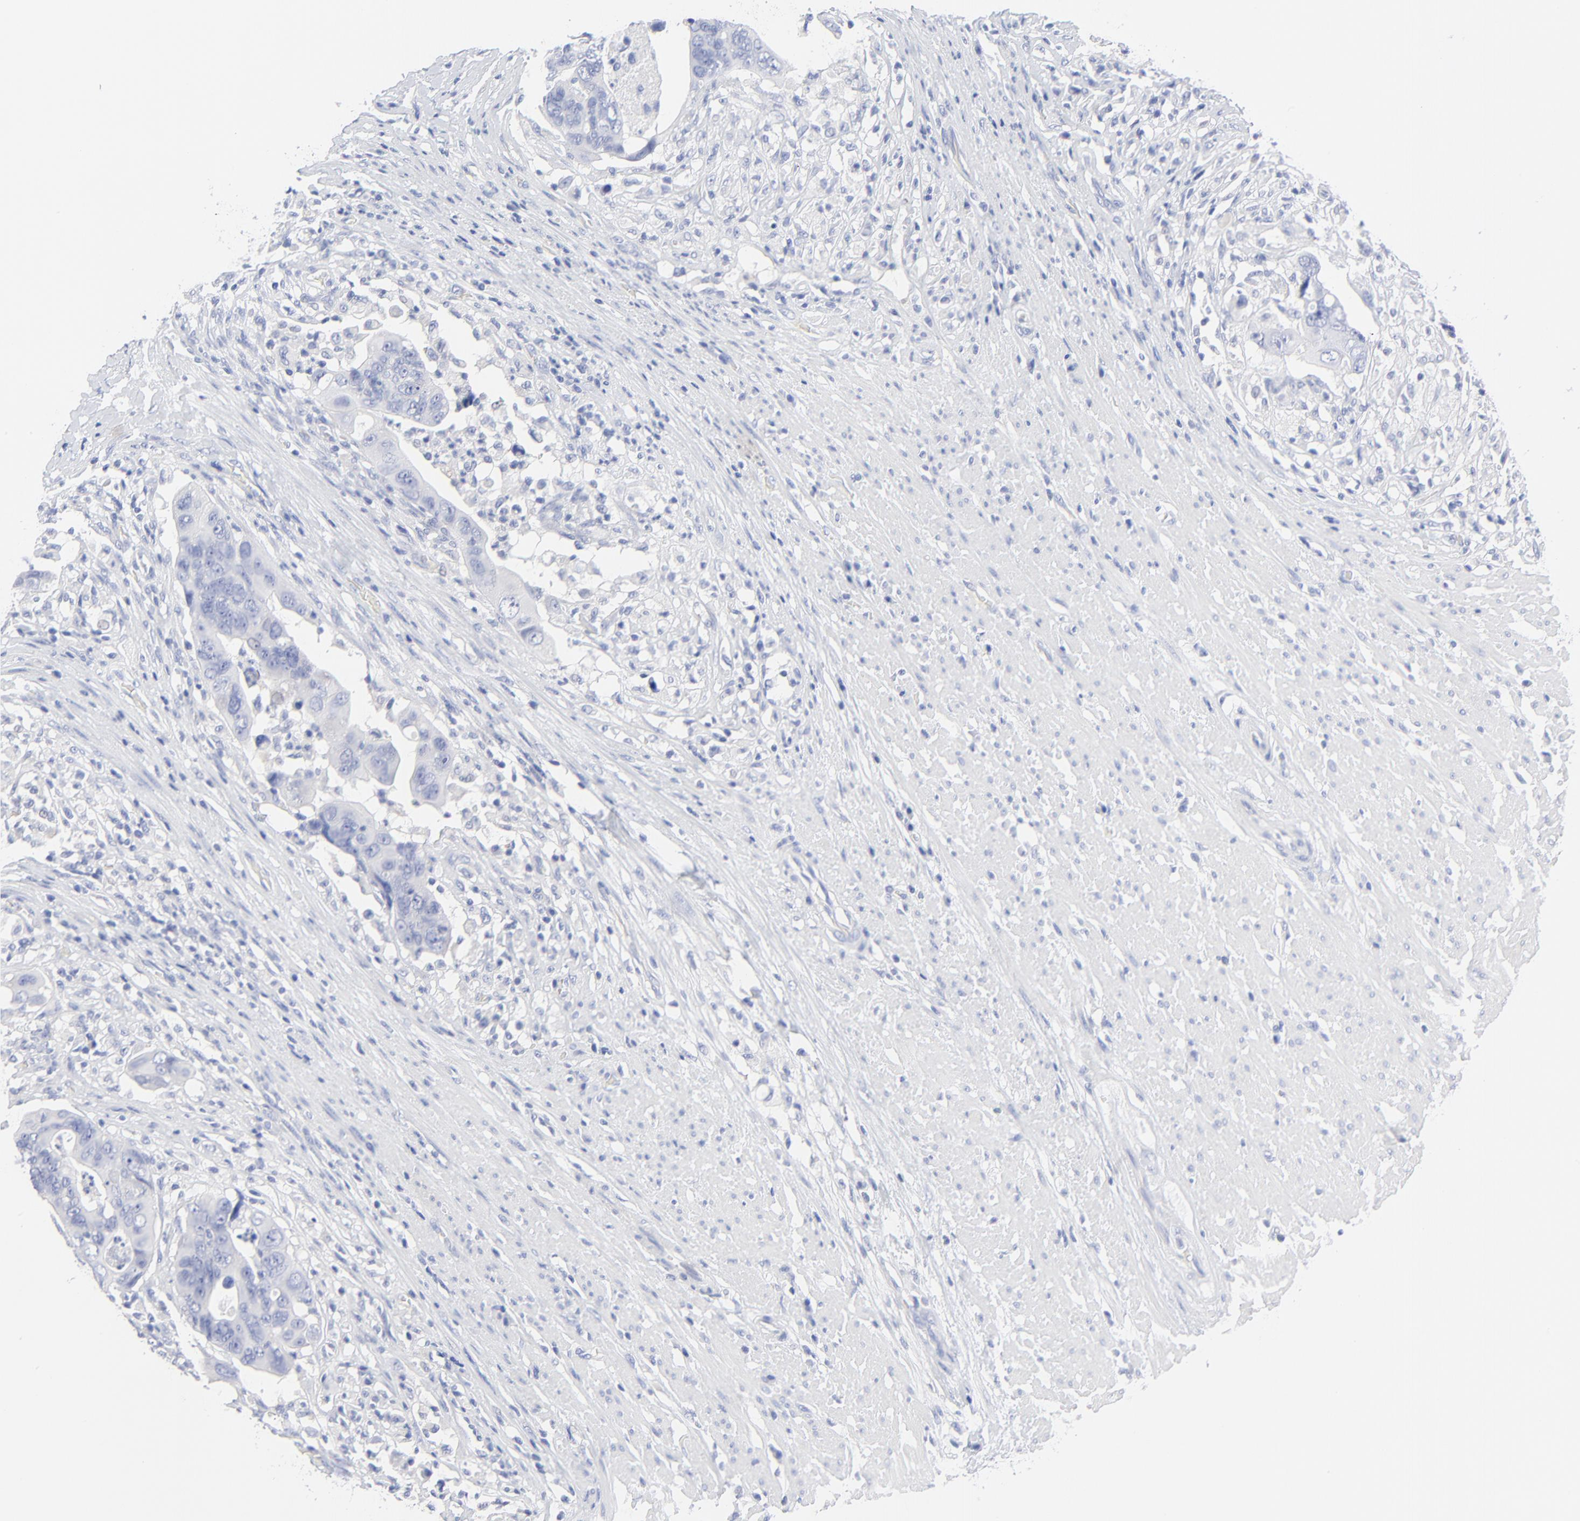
{"staining": {"intensity": "negative", "quantity": "none", "location": "none"}, "tissue": "colorectal cancer", "cell_type": "Tumor cells", "image_type": "cancer", "snomed": [{"axis": "morphology", "description": "Adenocarcinoma, NOS"}, {"axis": "topography", "description": "Rectum"}], "caption": "Human colorectal adenocarcinoma stained for a protein using immunohistochemistry (IHC) demonstrates no staining in tumor cells.", "gene": "PSD3", "patient": {"sex": "male", "age": 53}}